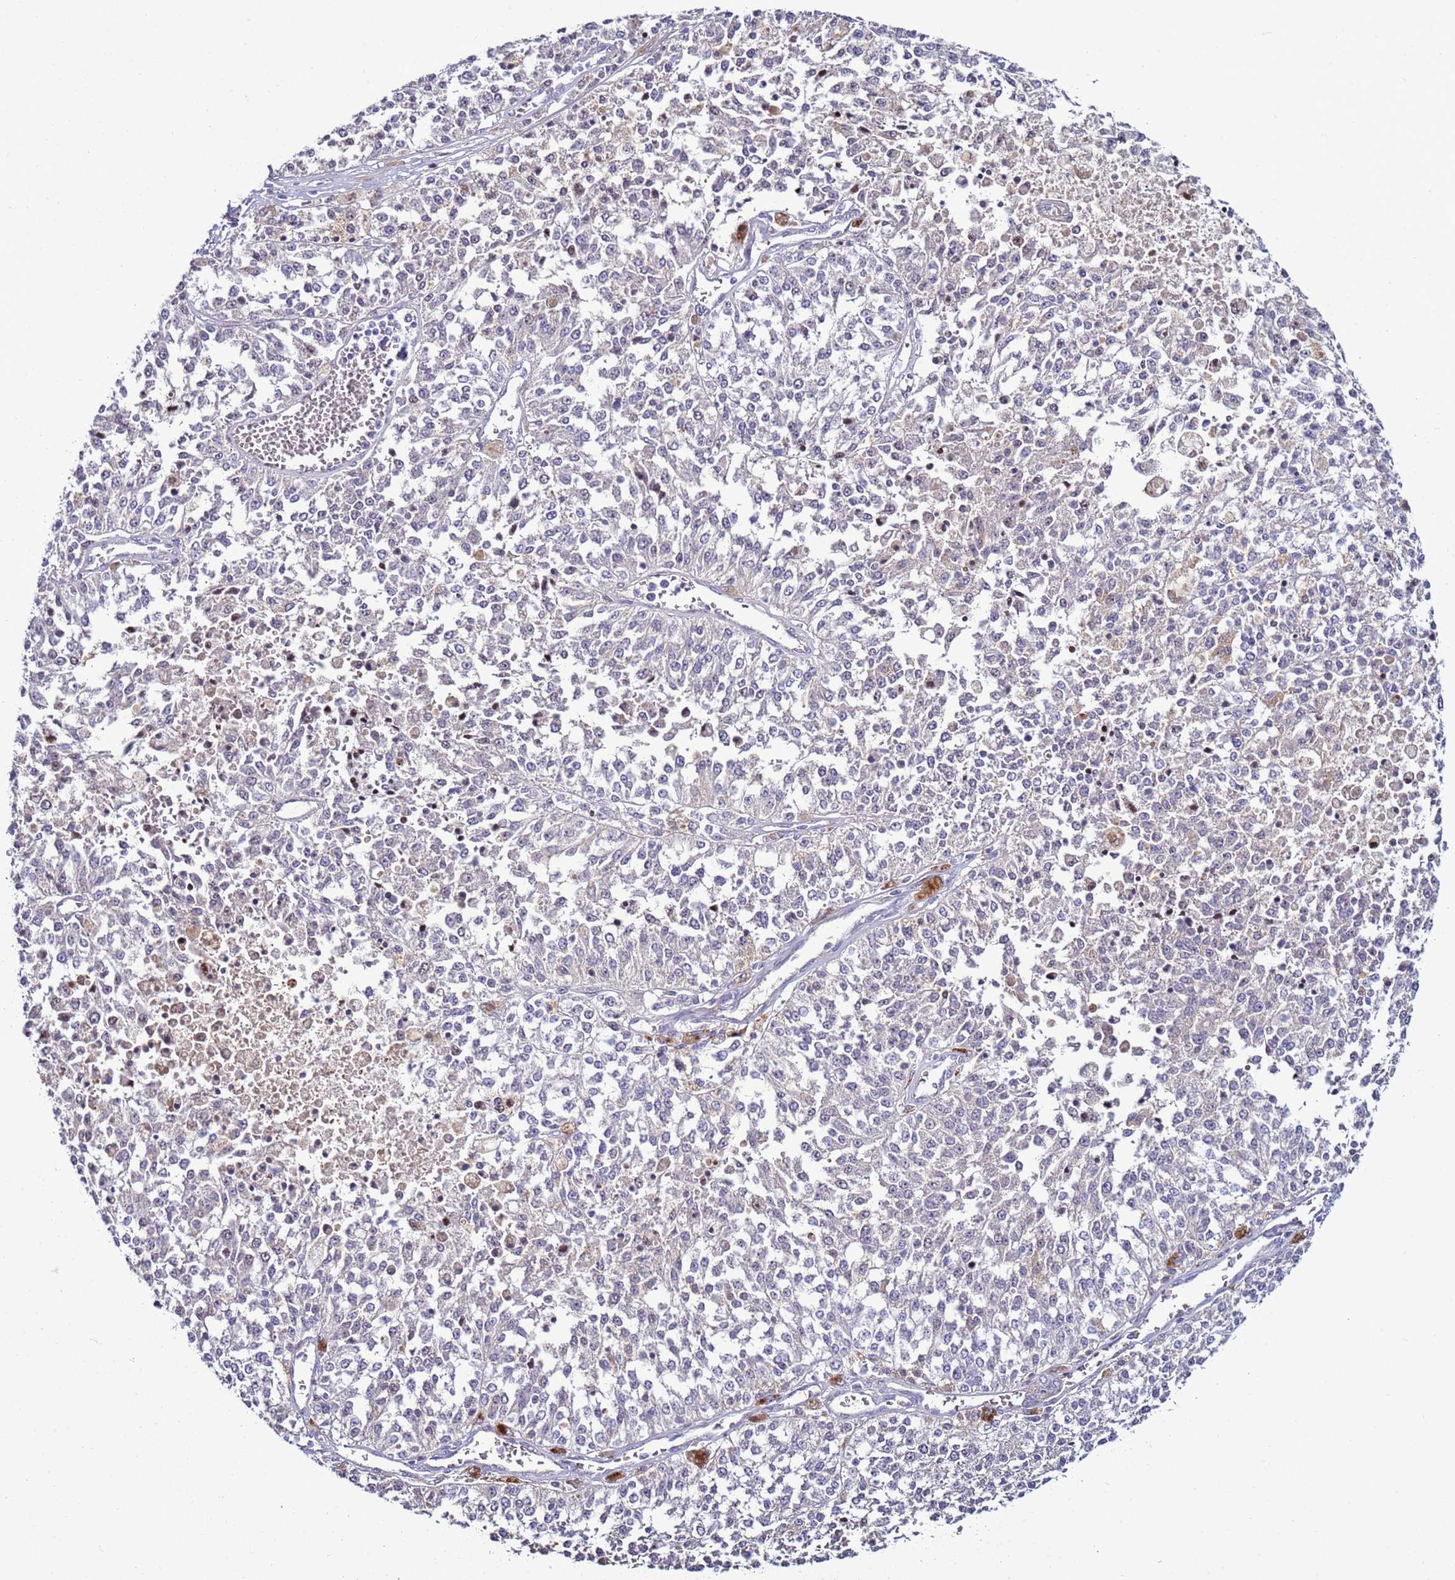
{"staining": {"intensity": "negative", "quantity": "none", "location": "none"}, "tissue": "melanoma", "cell_type": "Tumor cells", "image_type": "cancer", "snomed": [{"axis": "morphology", "description": "Malignant melanoma, NOS"}, {"axis": "topography", "description": "Skin"}], "caption": "This is a image of immunohistochemistry (IHC) staining of melanoma, which shows no expression in tumor cells. (DAB (3,3'-diaminobenzidine) IHC visualized using brightfield microscopy, high magnification).", "gene": "NAT2", "patient": {"sex": "female", "age": 64}}